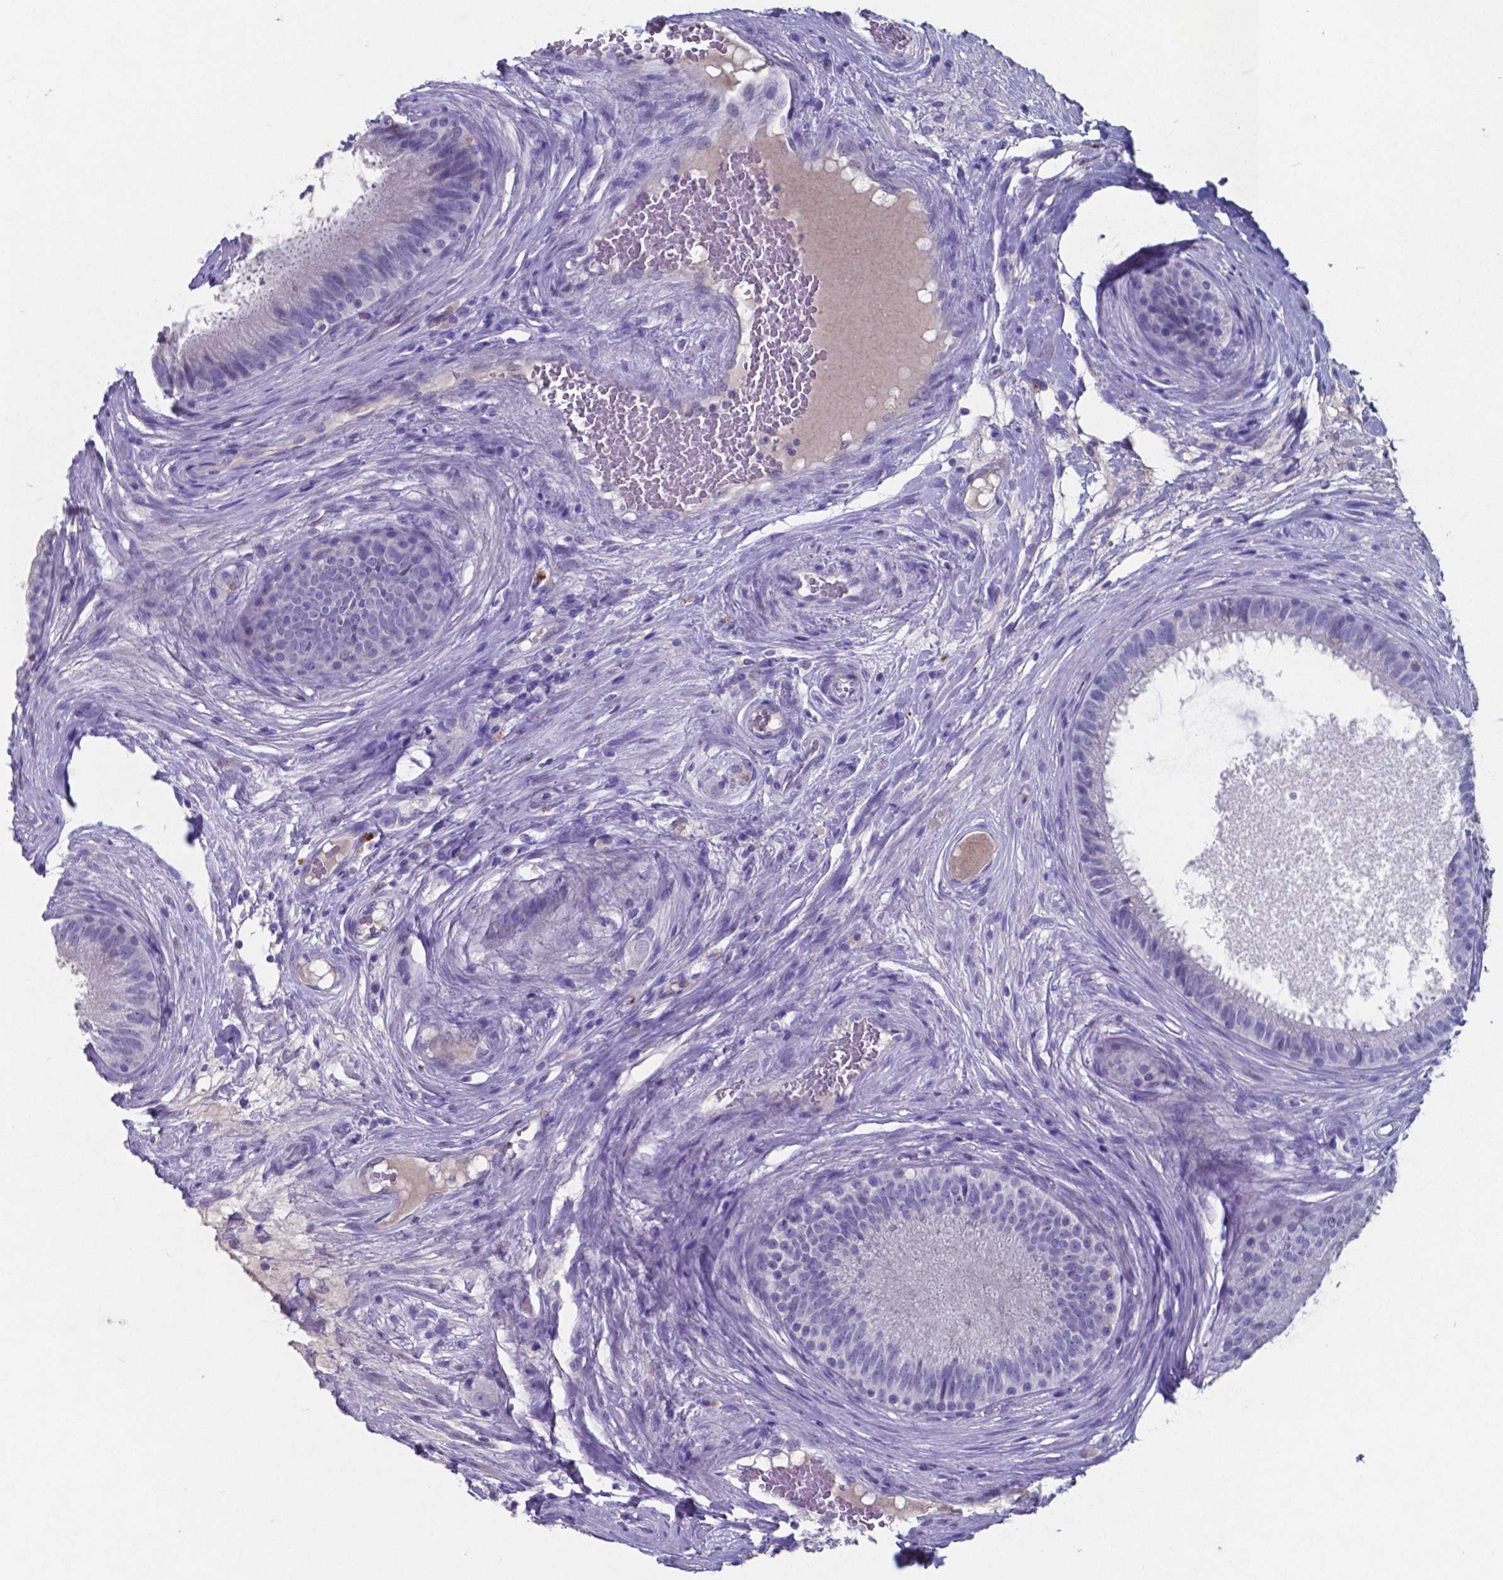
{"staining": {"intensity": "negative", "quantity": "none", "location": "none"}, "tissue": "epididymis", "cell_type": "Glandular cells", "image_type": "normal", "snomed": [{"axis": "morphology", "description": "Normal tissue, NOS"}, {"axis": "topography", "description": "Epididymis"}], "caption": "Glandular cells show no significant positivity in unremarkable epididymis. Brightfield microscopy of immunohistochemistry (IHC) stained with DAB (brown) and hematoxylin (blue), captured at high magnification.", "gene": "TTR", "patient": {"sex": "male", "age": 59}}